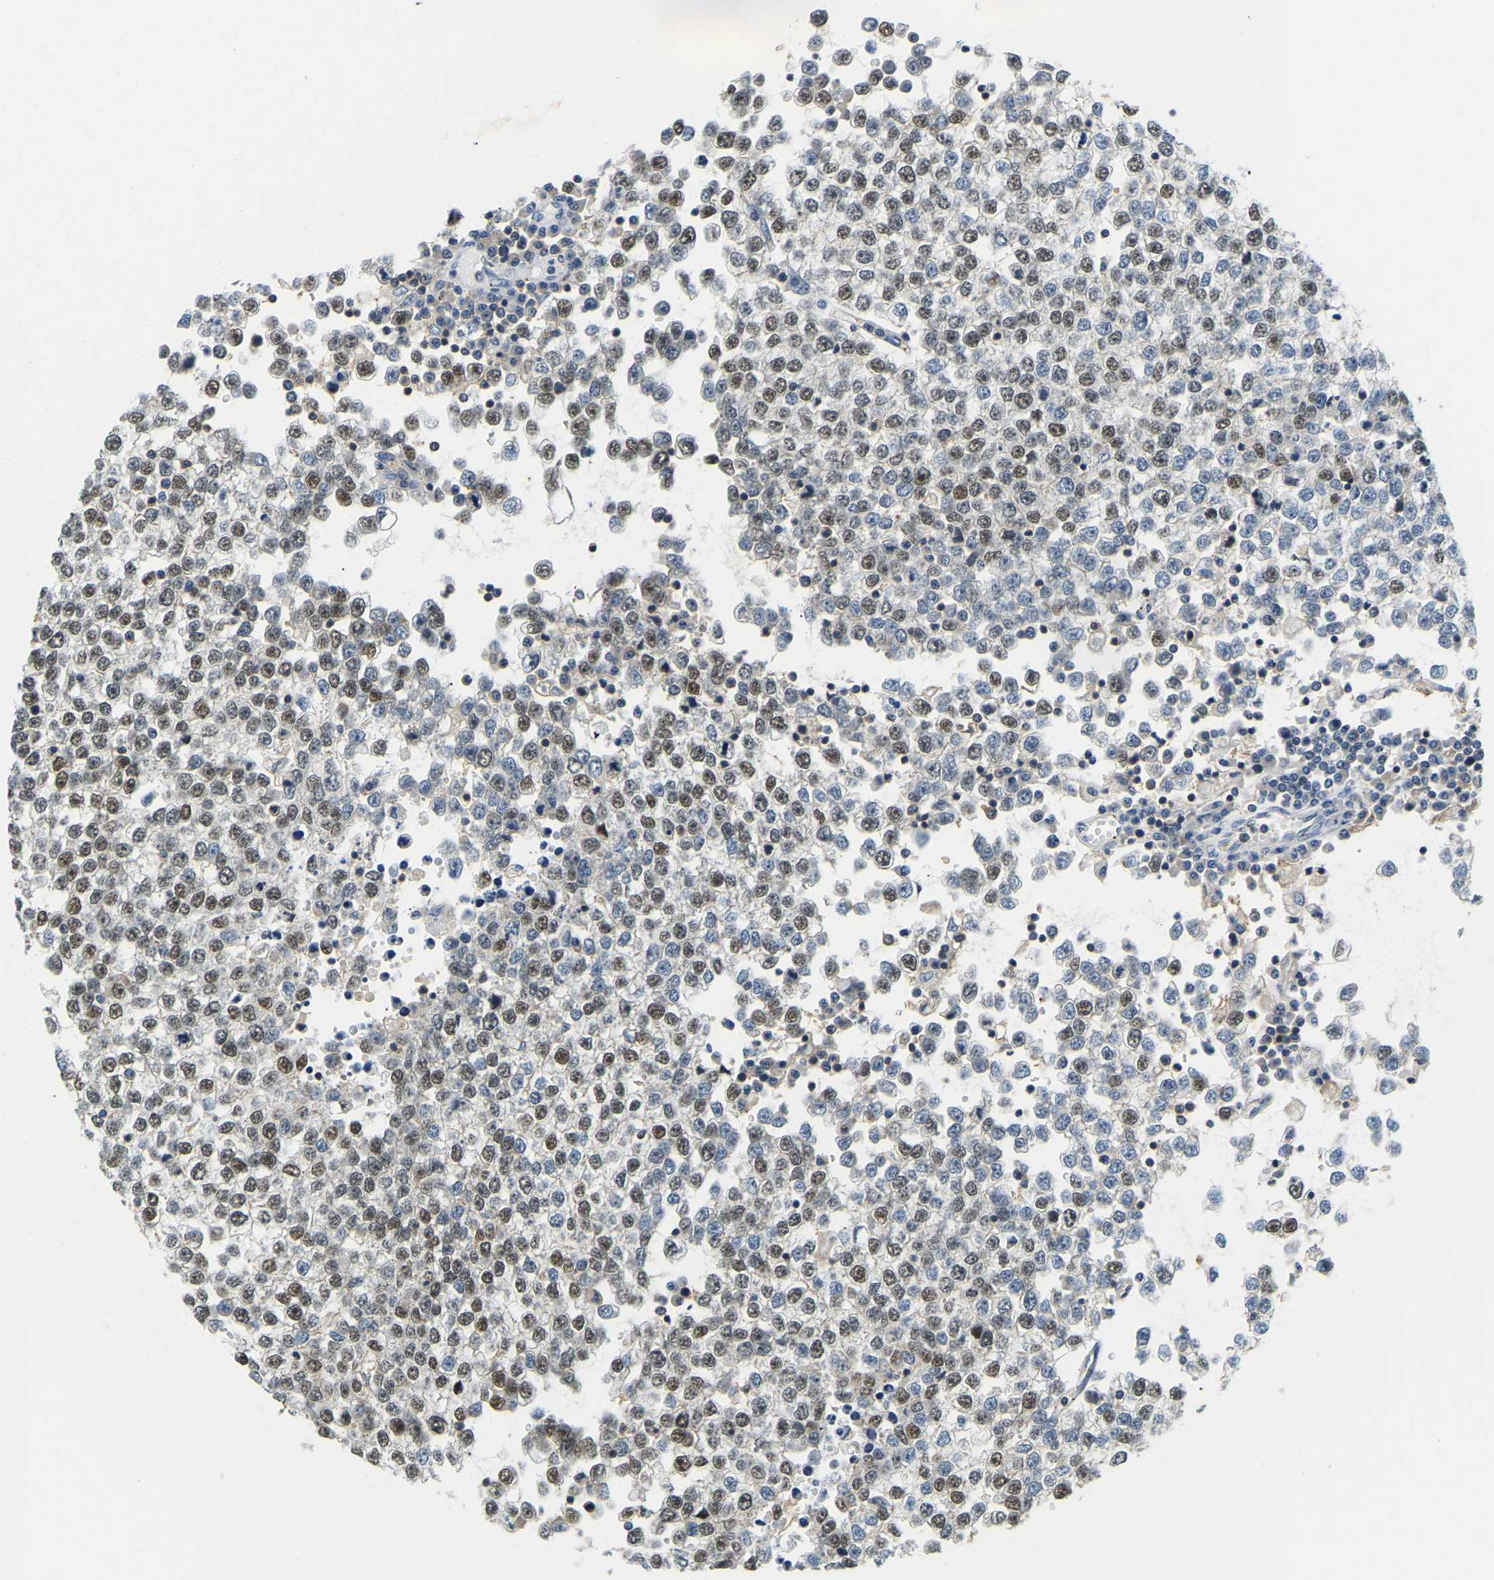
{"staining": {"intensity": "moderate", "quantity": ">75%", "location": "nuclear"}, "tissue": "testis cancer", "cell_type": "Tumor cells", "image_type": "cancer", "snomed": [{"axis": "morphology", "description": "Seminoma, NOS"}, {"axis": "topography", "description": "Testis"}], "caption": "Immunohistochemistry photomicrograph of neoplastic tissue: human seminoma (testis) stained using immunohistochemistry reveals medium levels of moderate protein expression localized specifically in the nuclear of tumor cells, appearing as a nuclear brown color.", "gene": "RRP1", "patient": {"sex": "male", "age": 65}}